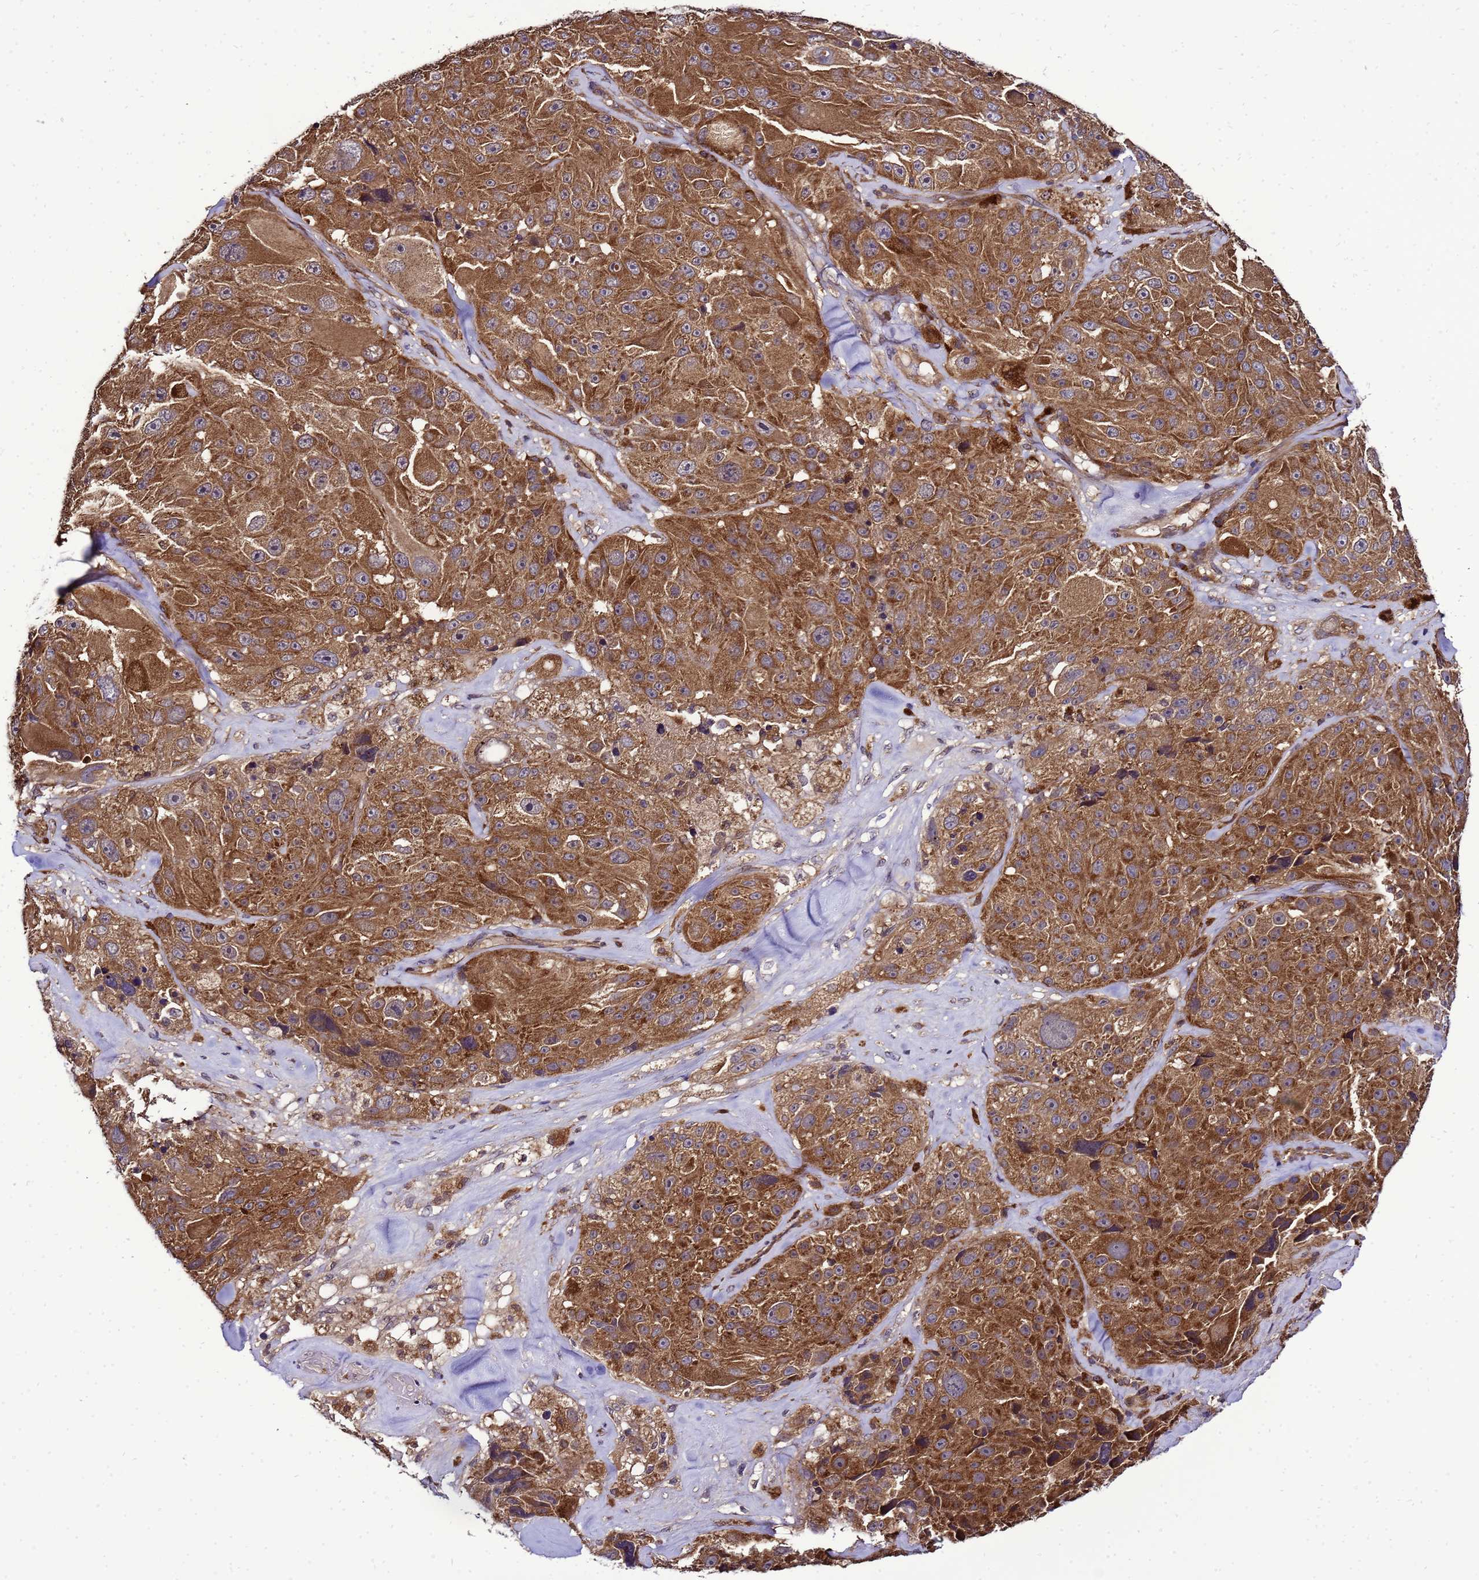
{"staining": {"intensity": "strong", "quantity": ">75%", "location": "cytoplasmic/membranous"}, "tissue": "melanoma", "cell_type": "Tumor cells", "image_type": "cancer", "snomed": [{"axis": "morphology", "description": "Malignant melanoma, Metastatic site"}, {"axis": "topography", "description": "Lymph node"}], "caption": "The micrograph demonstrates a brown stain indicating the presence of a protein in the cytoplasmic/membranous of tumor cells in melanoma.", "gene": "TRABD", "patient": {"sex": "male", "age": 62}}